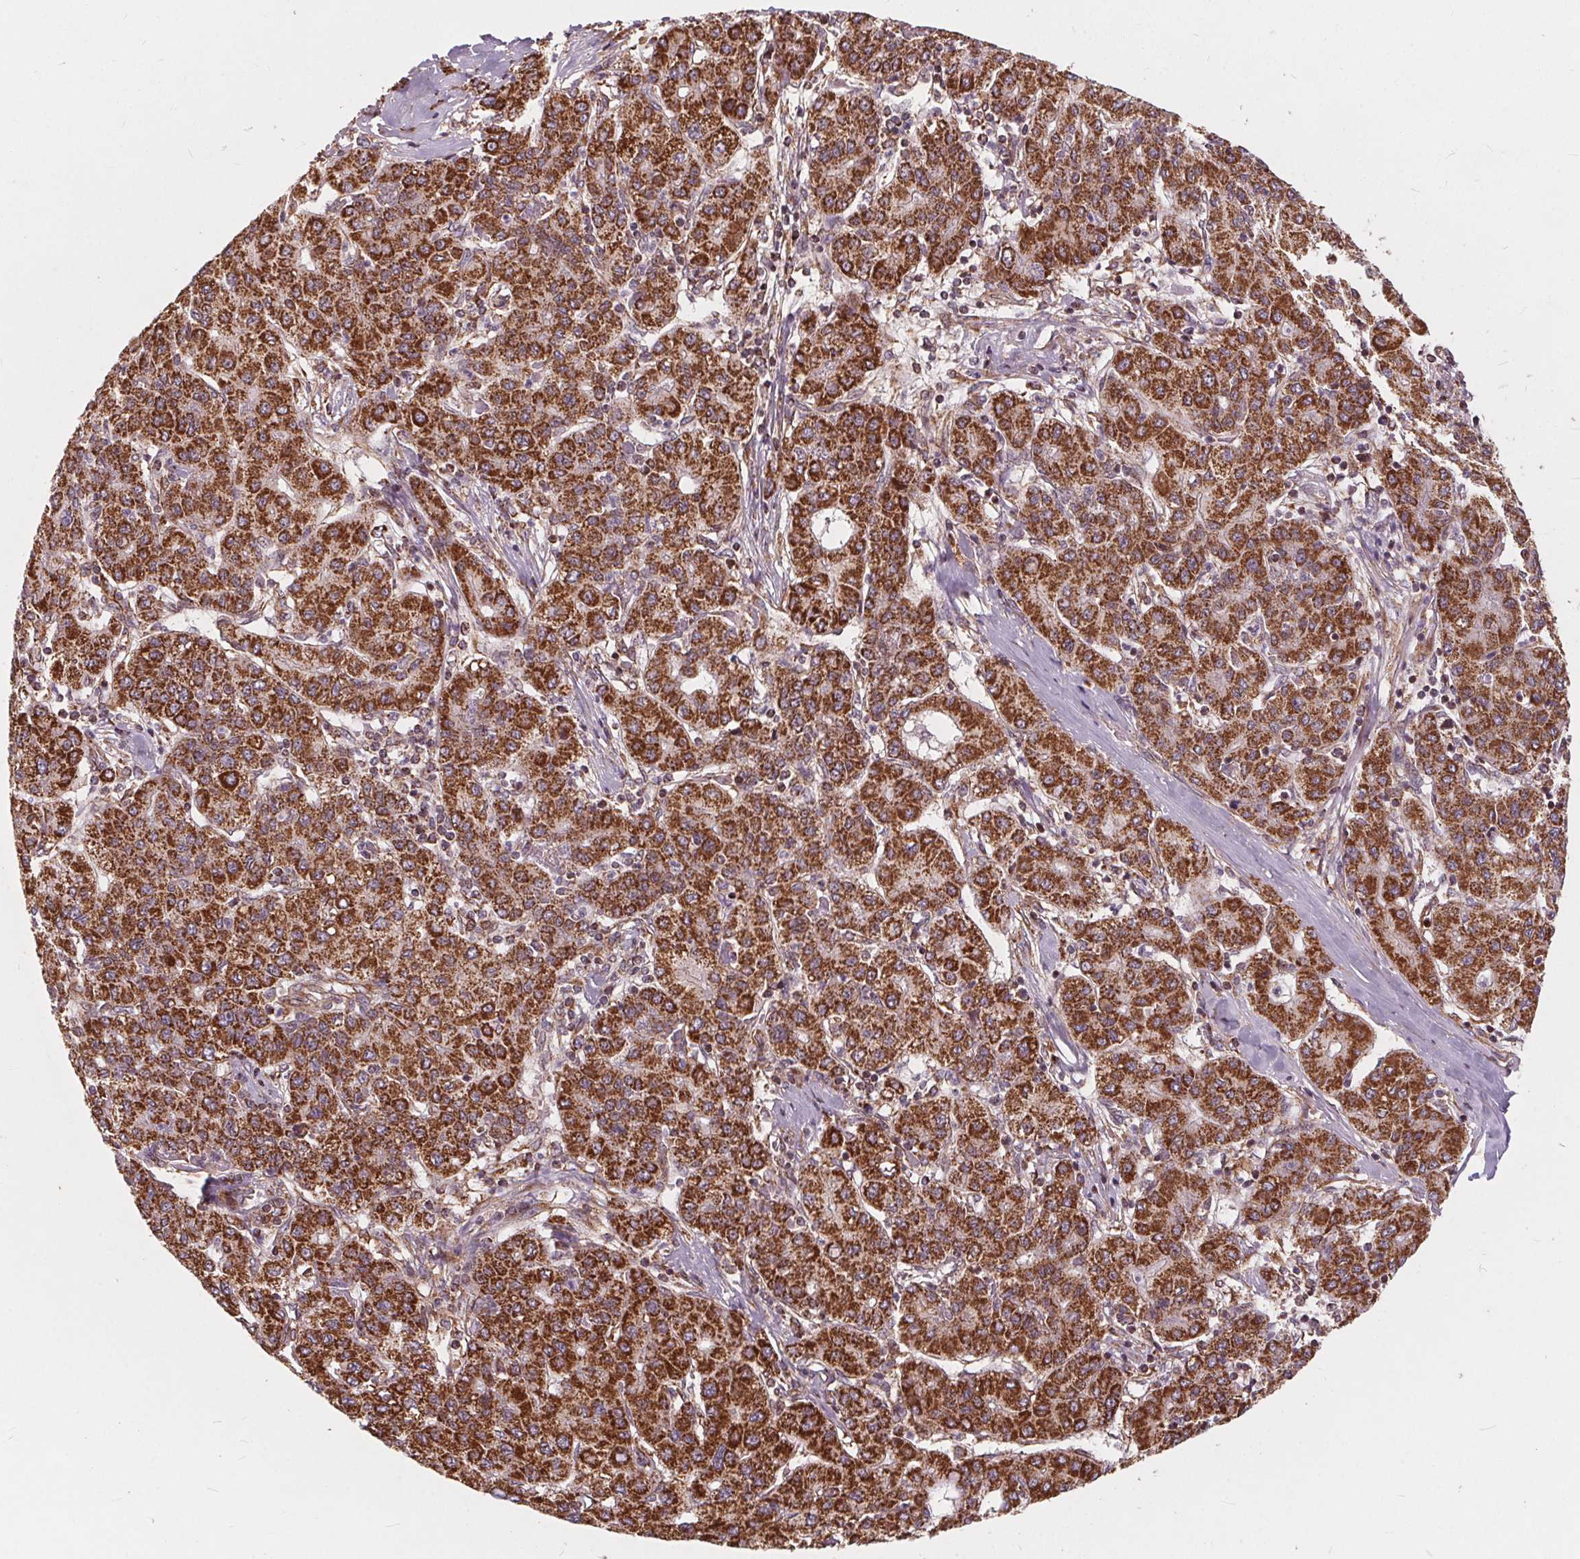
{"staining": {"intensity": "strong", "quantity": ">75%", "location": "cytoplasmic/membranous"}, "tissue": "liver cancer", "cell_type": "Tumor cells", "image_type": "cancer", "snomed": [{"axis": "morphology", "description": "Carcinoma, Hepatocellular, NOS"}, {"axis": "topography", "description": "Liver"}], "caption": "A high amount of strong cytoplasmic/membranous expression is seen in about >75% of tumor cells in hepatocellular carcinoma (liver) tissue.", "gene": "PLSCR3", "patient": {"sex": "male", "age": 65}}